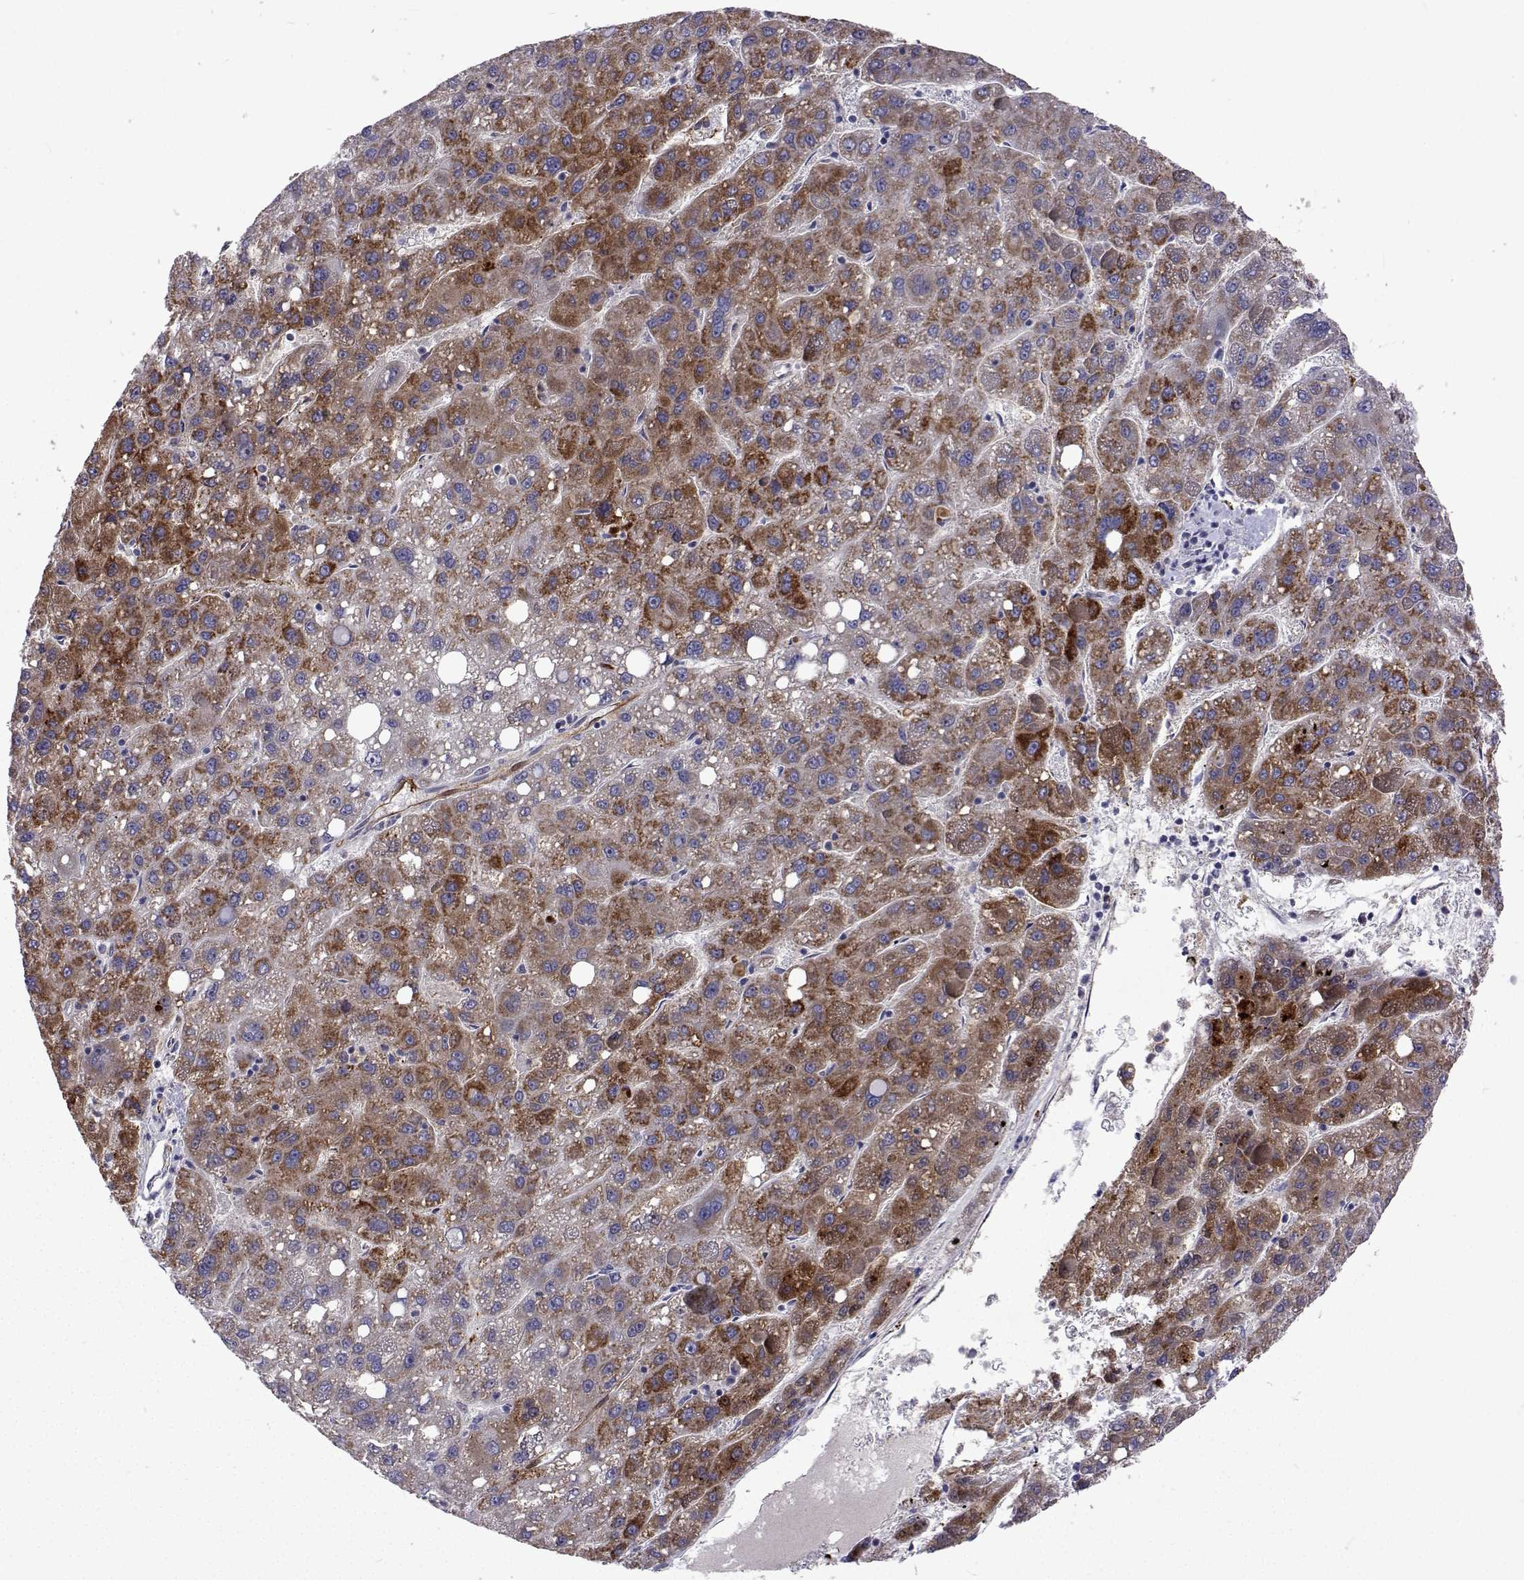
{"staining": {"intensity": "moderate", "quantity": "25%-75%", "location": "cytoplasmic/membranous"}, "tissue": "liver cancer", "cell_type": "Tumor cells", "image_type": "cancer", "snomed": [{"axis": "morphology", "description": "Carcinoma, Hepatocellular, NOS"}, {"axis": "topography", "description": "Liver"}], "caption": "Immunohistochemical staining of human hepatocellular carcinoma (liver) demonstrates medium levels of moderate cytoplasmic/membranous expression in approximately 25%-75% of tumor cells.", "gene": "DHTKD1", "patient": {"sex": "female", "age": 82}}